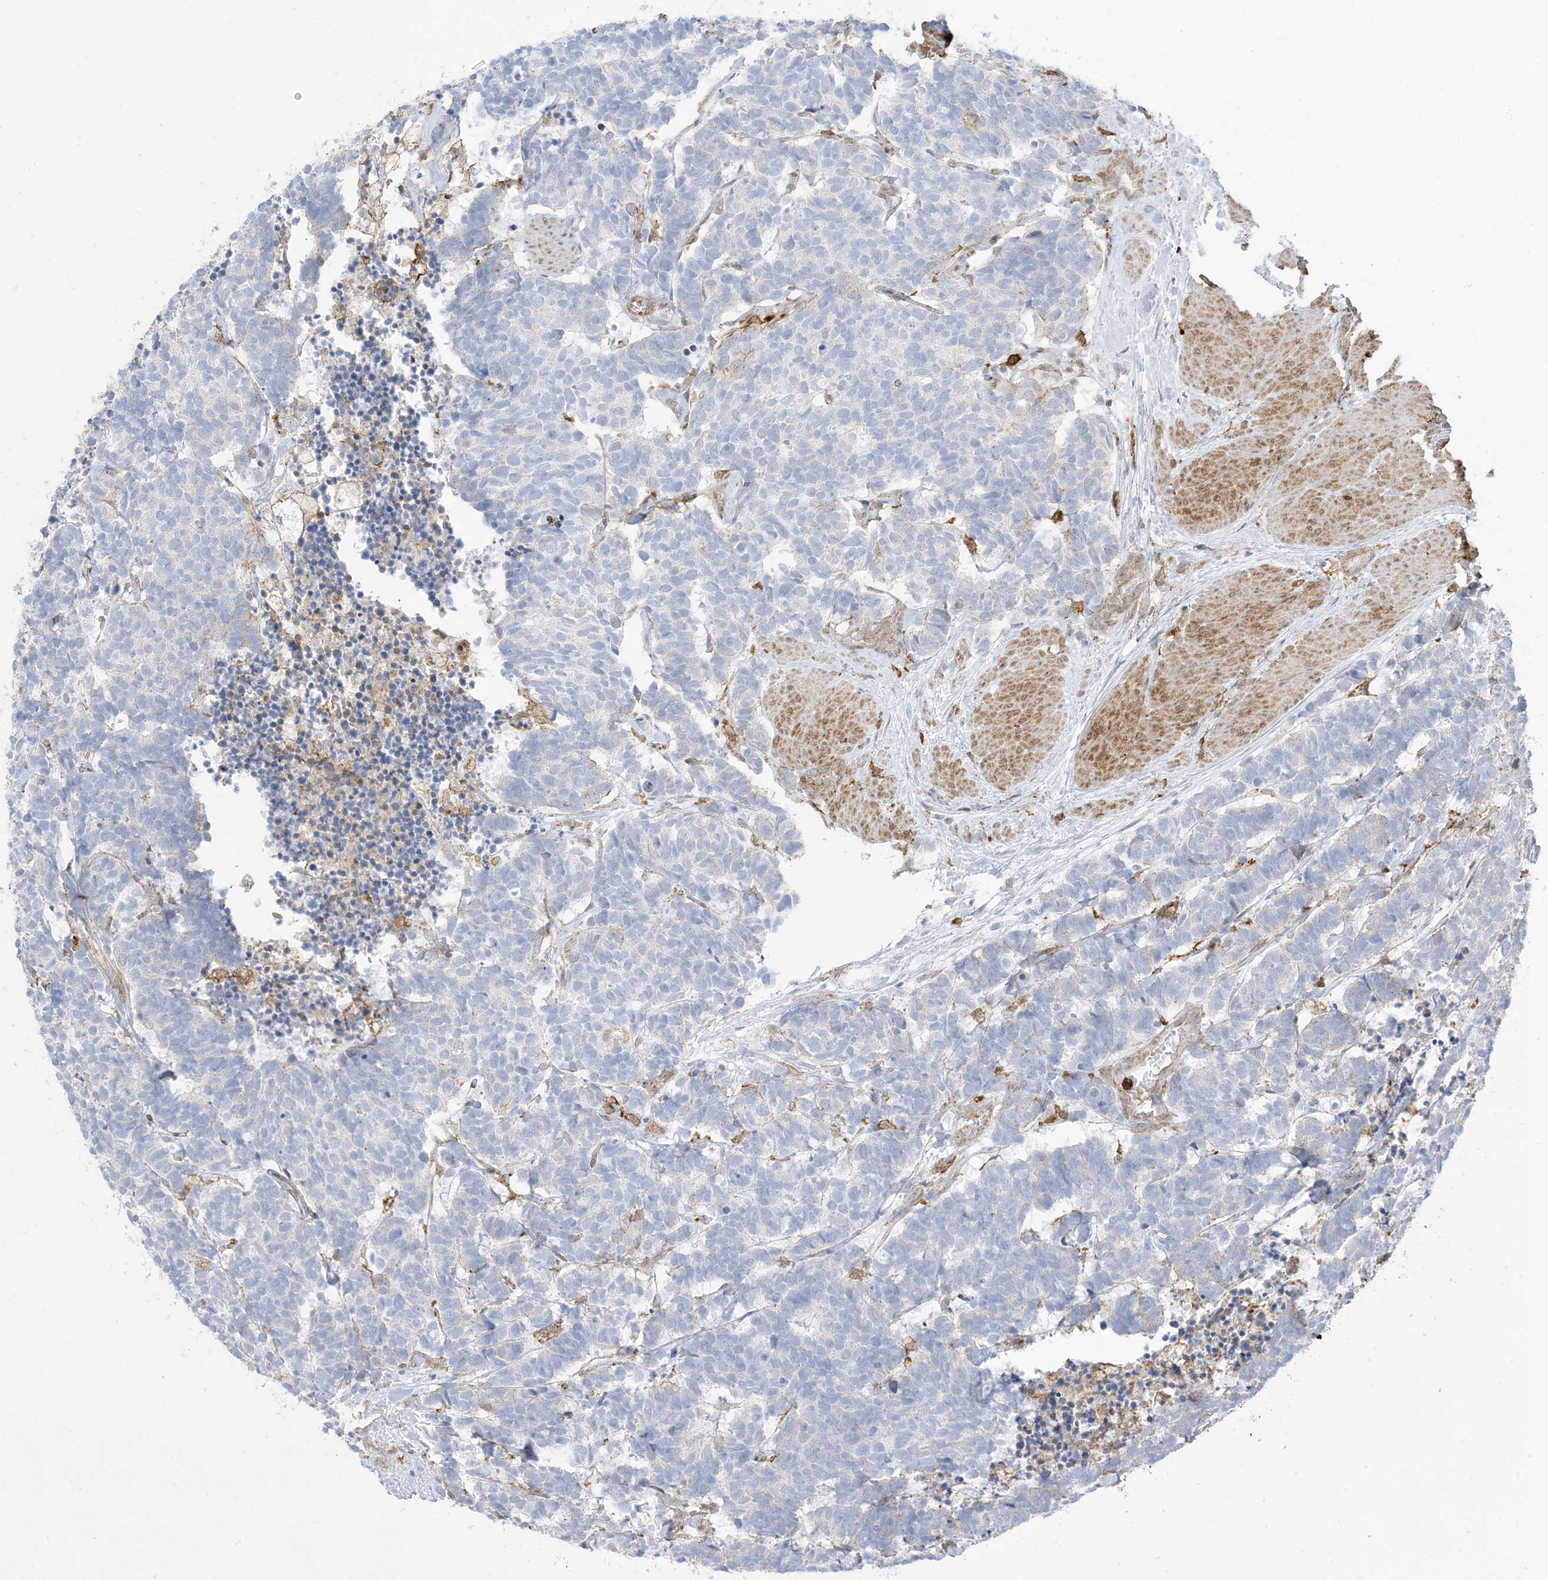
{"staining": {"intensity": "negative", "quantity": "none", "location": "none"}, "tissue": "carcinoid", "cell_type": "Tumor cells", "image_type": "cancer", "snomed": [{"axis": "morphology", "description": "Carcinoma, NOS"}, {"axis": "morphology", "description": "Carcinoid, malignant, NOS"}, {"axis": "topography", "description": "Urinary bladder"}], "caption": "This is a image of immunohistochemistry staining of carcinoid (malignant), which shows no positivity in tumor cells. (DAB immunohistochemistry, high magnification).", "gene": "GSN", "patient": {"sex": "male", "age": 57}}